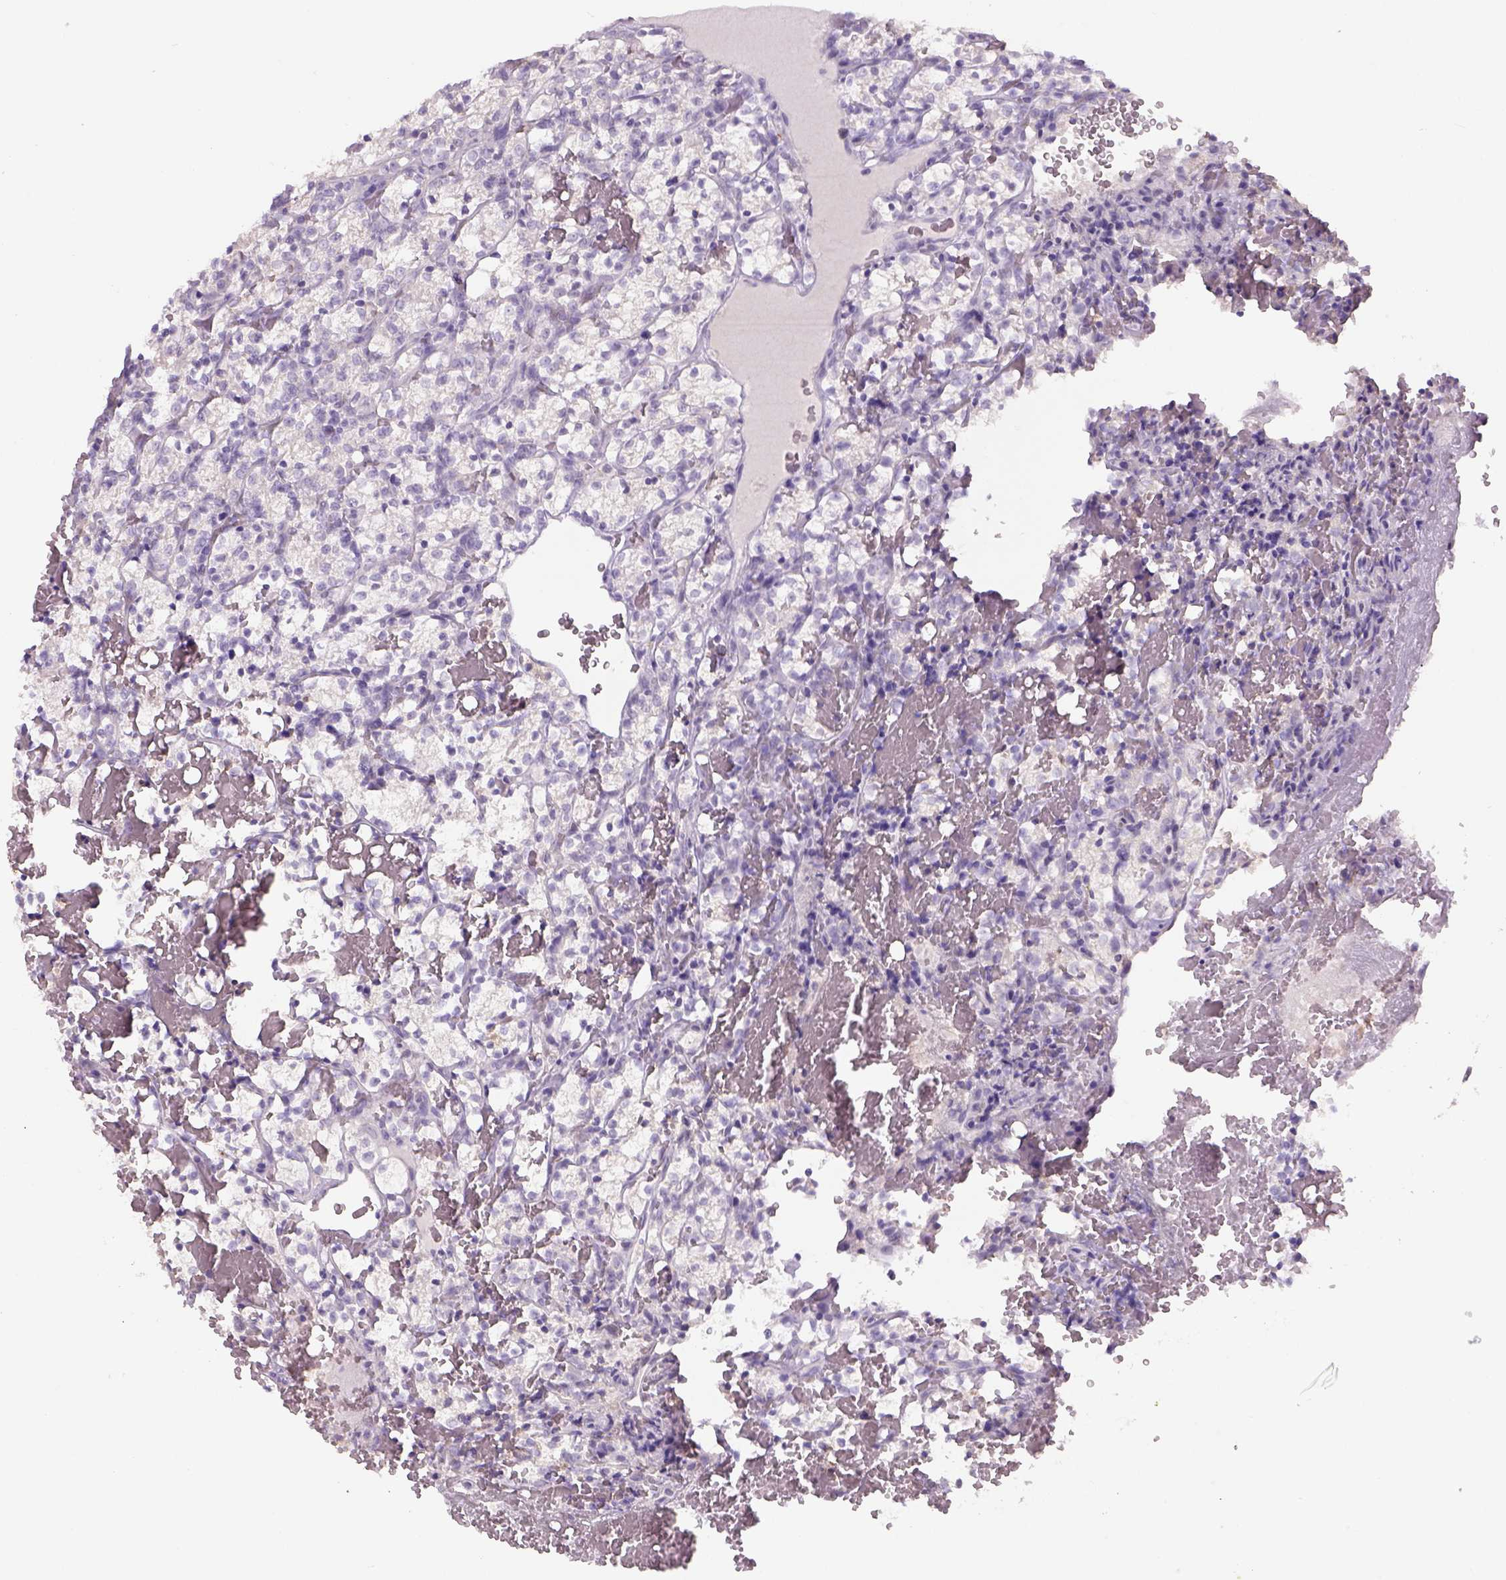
{"staining": {"intensity": "negative", "quantity": "none", "location": "none"}, "tissue": "renal cancer", "cell_type": "Tumor cells", "image_type": "cancer", "snomed": [{"axis": "morphology", "description": "Adenocarcinoma, NOS"}, {"axis": "topography", "description": "Kidney"}], "caption": "Tumor cells show no significant protein expression in renal cancer (adenocarcinoma).", "gene": "NAALAD2", "patient": {"sex": "female", "age": 69}}